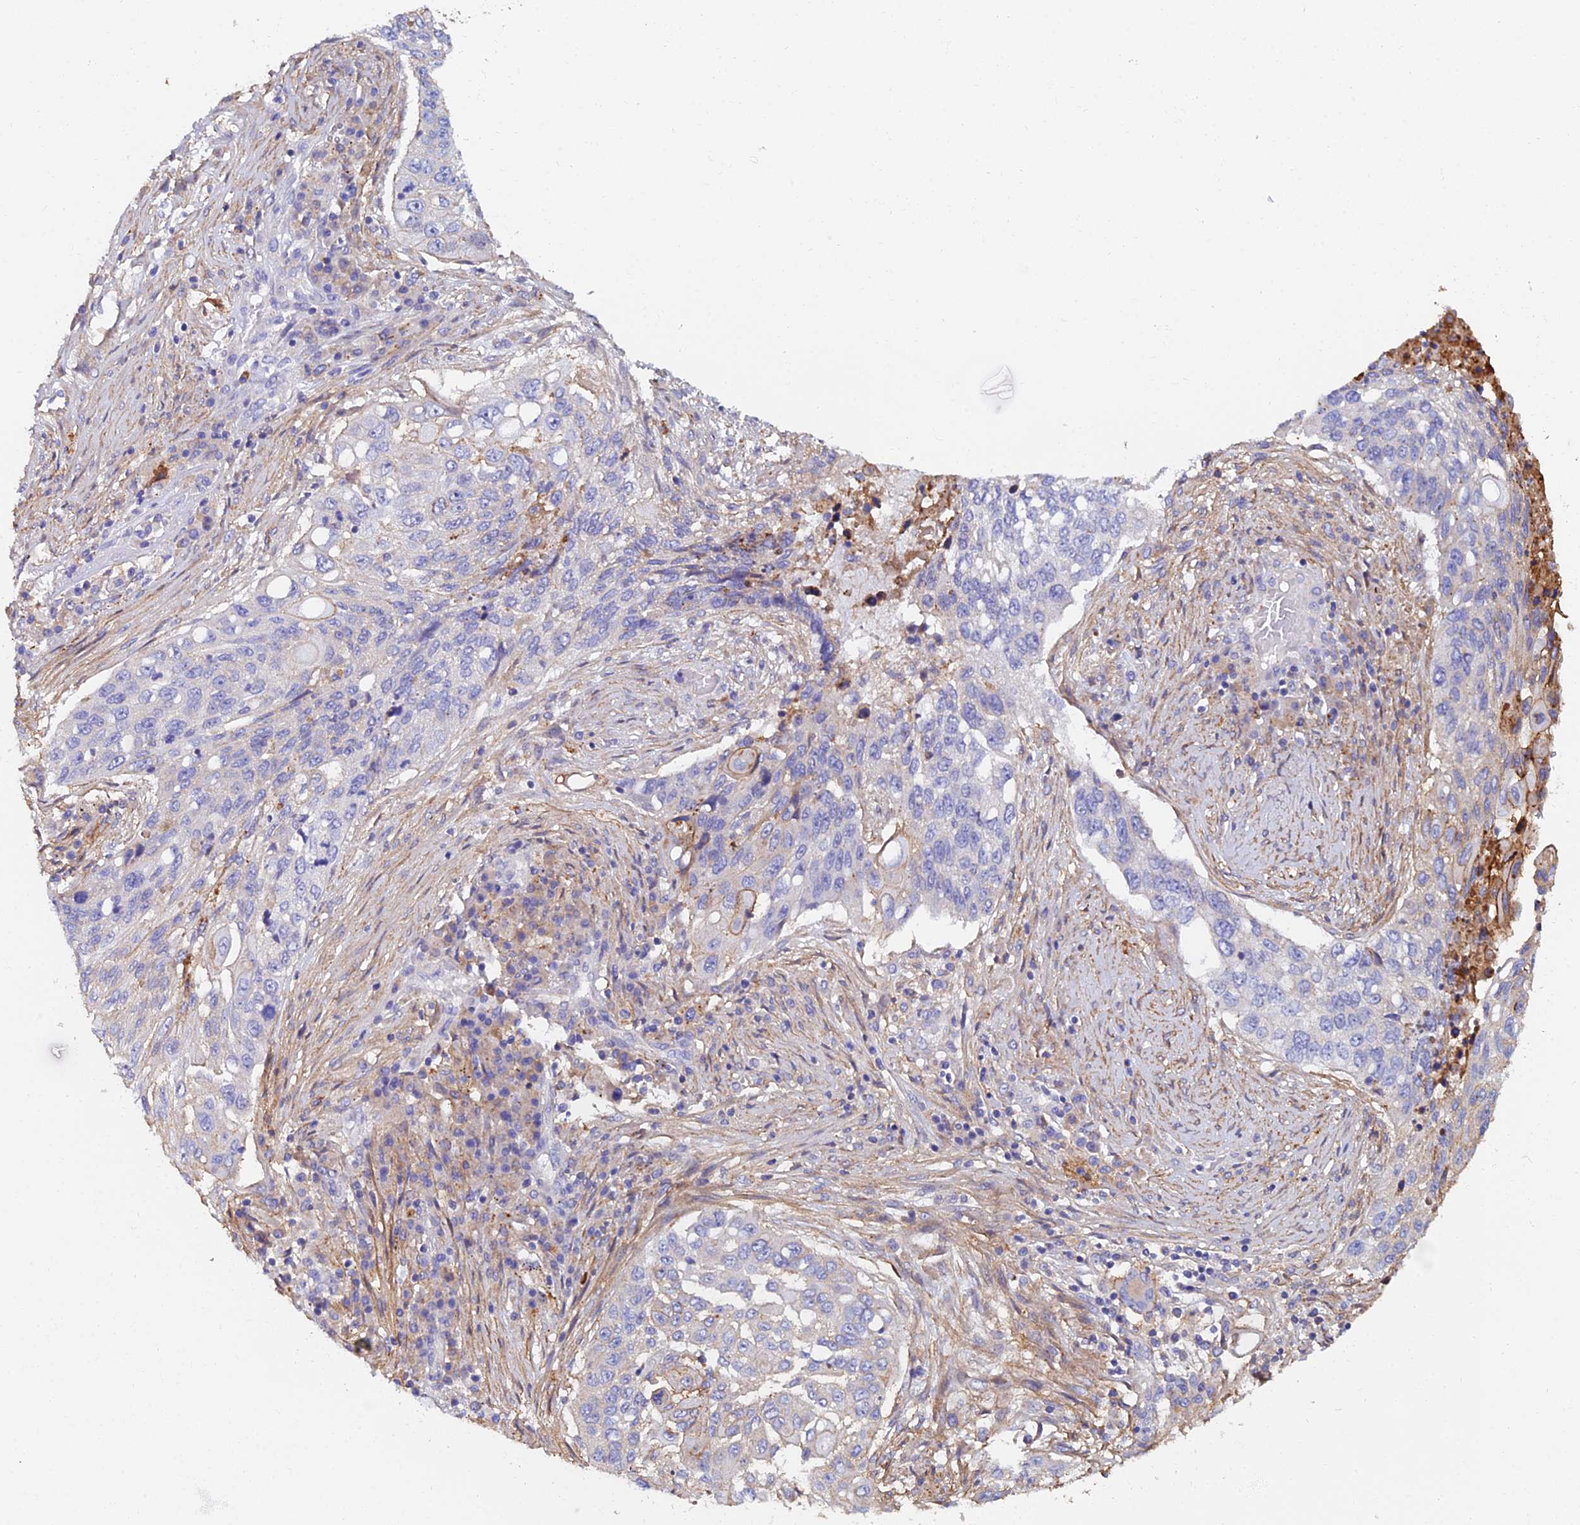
{"staining": {"intensity": "negative", "quantity": "none", "location": "none"}, "tissue": "lung cancer", "cell_type": "Tumor cells", "image_type": "cancer", "snomed": [{"axis": "morphology", "description": "Squamous cell carcinoma, NOS"}, {"axis": "topography", "description": "Lung"}], "caption": "Protein analysis of squamous cell carcinoma (lung) shows no significant positivity in tumor cells.", "gene": "C6", "patient": {"sex": "female", "age": 63}}